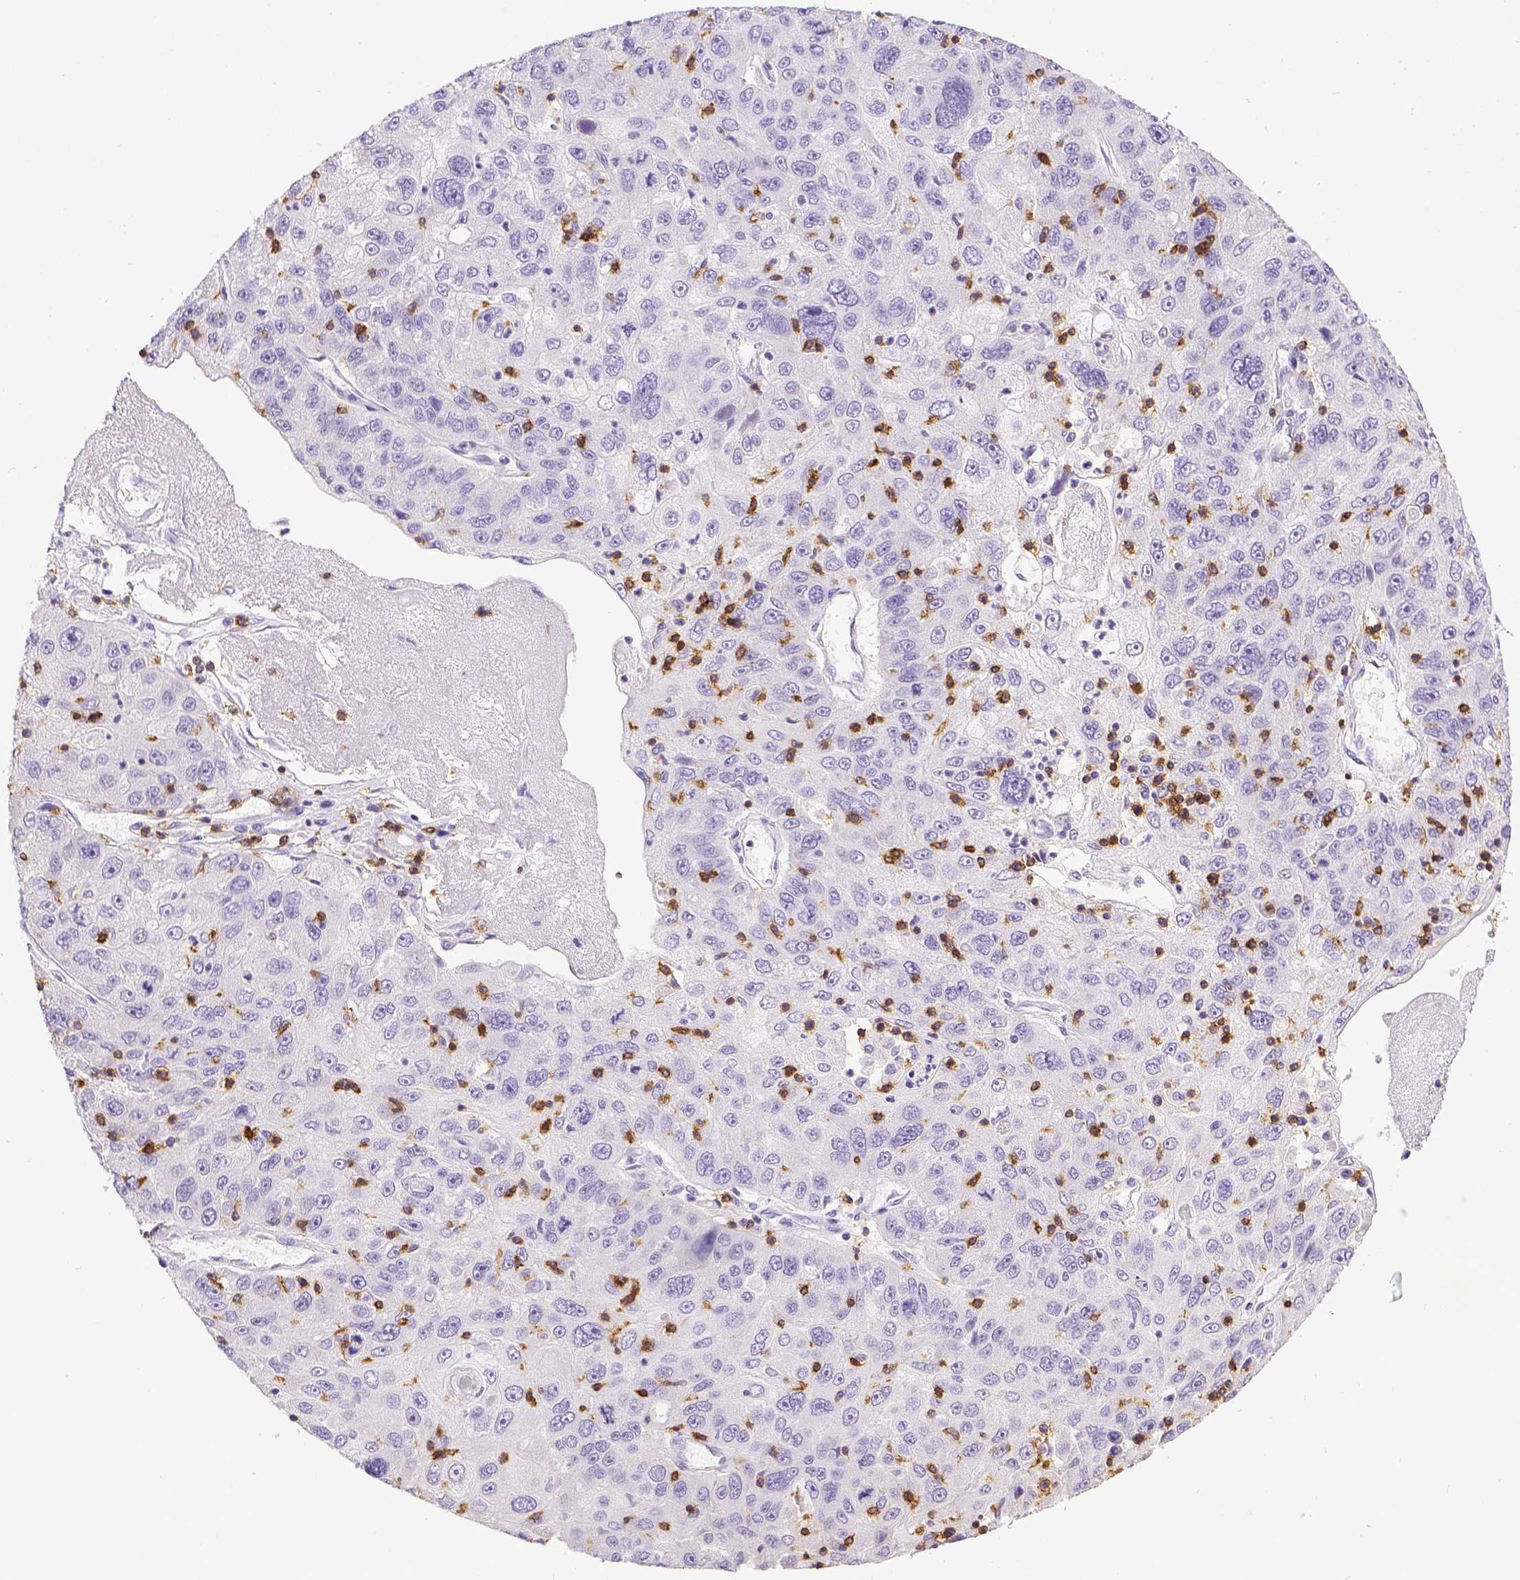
{"staining": {"intensity": "negative", "quantity": "none", "location": "none"}, "tissue": "stomach cancer", "cell_type": "Tumor cells", "image_type": "cancer", "snomed": [{"axis": "morphology", "description": "Adenocarcinoma, NOS"}, {"axis": "topography", "description": "Stomach"}], "caption": "A high-resolution micrograph shows IHC staining of stomach adenocarcinoma, which shows no significant positivity in tumor cells. (Brightfield microscopy of DAB immunohistochemistry (IHC) at high magnification).", "gene": "CD3E", "patient": {"sex": "male", "age": 56}}